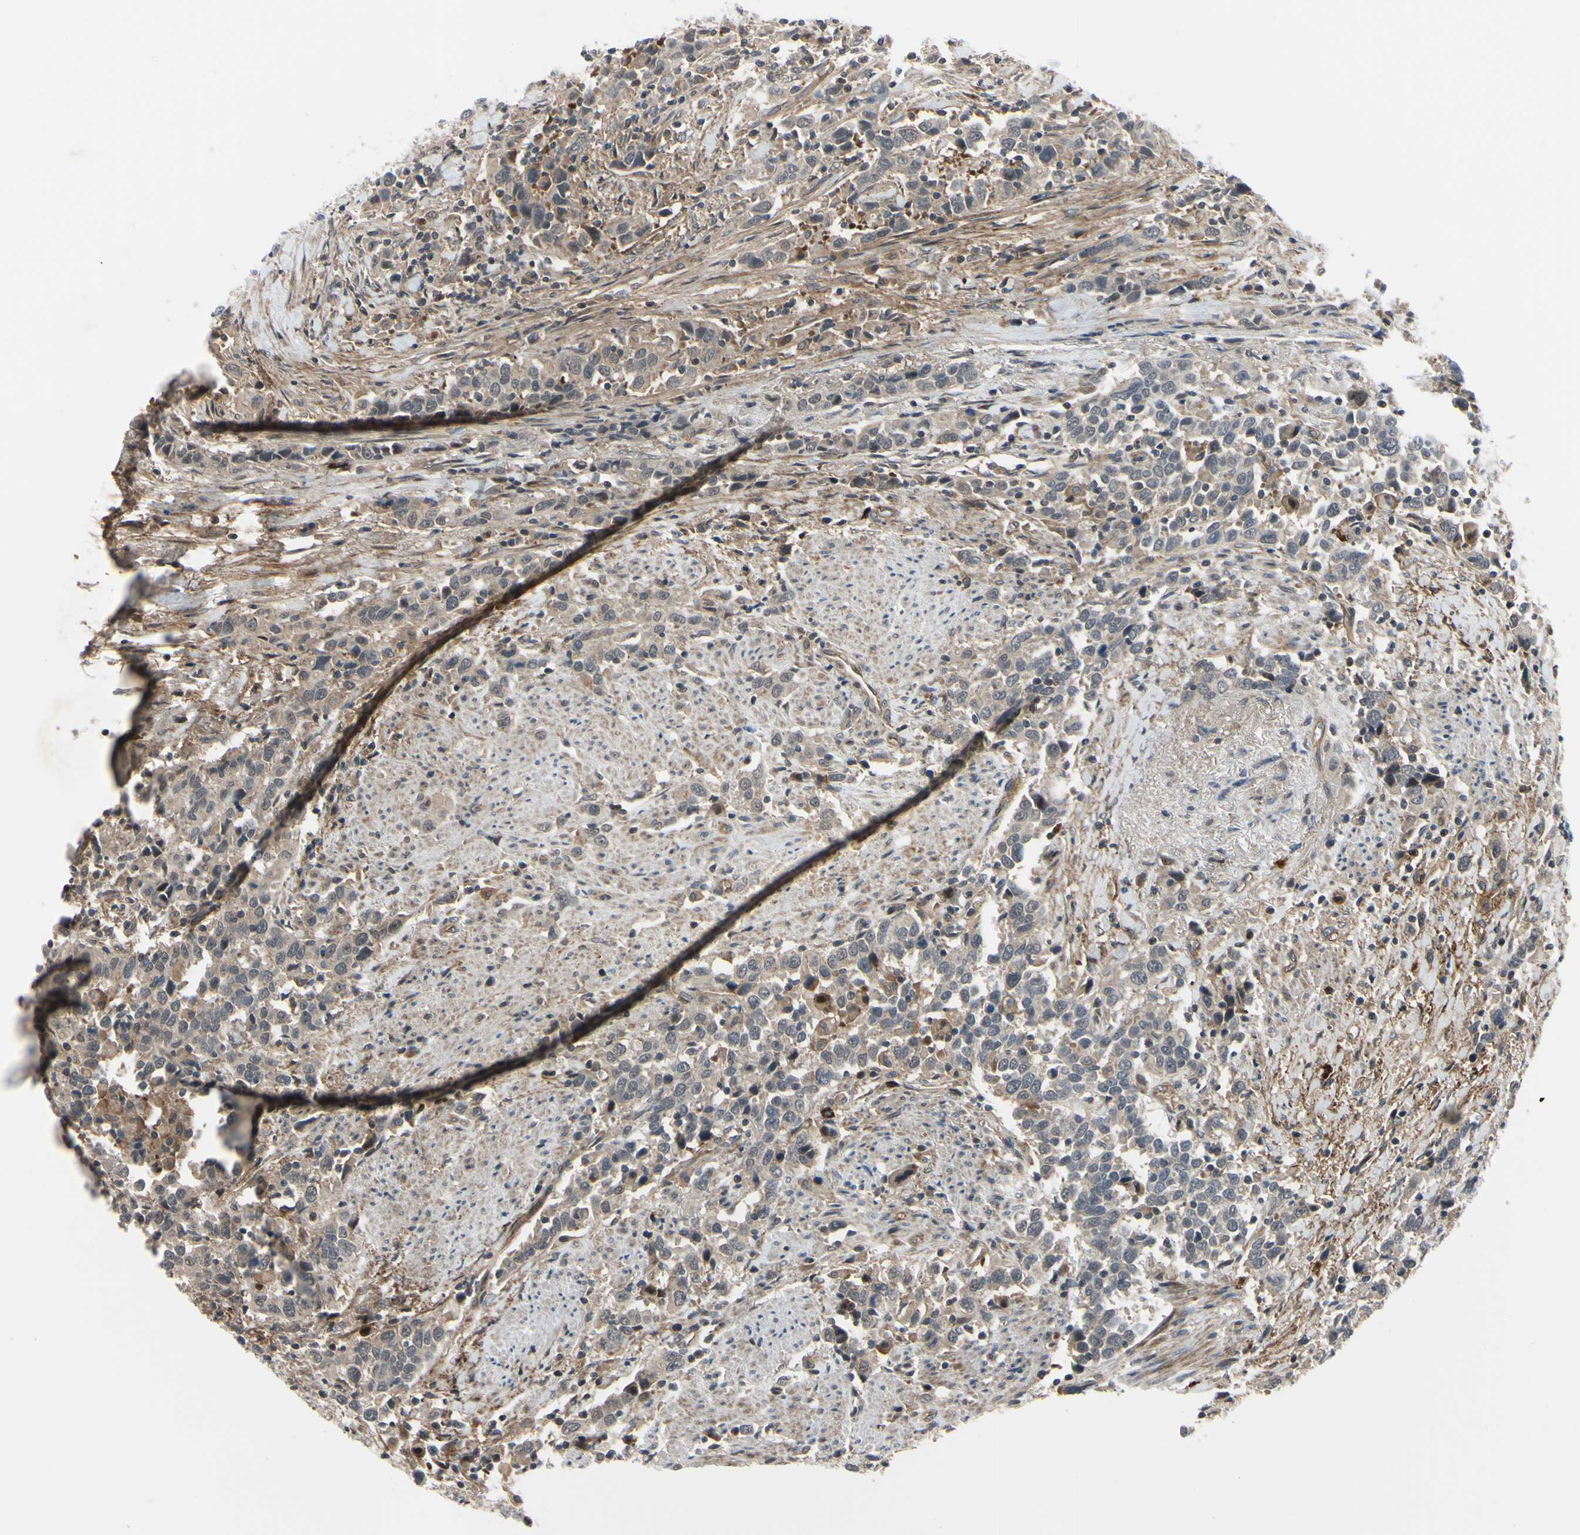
{"staining": {"intensity": "moderate", "quantity": ">75%", "location": "cytoplasmic/membranous"}, "tissue": "urothelial cancer", "cell_type": "Tumor cells", "image_type": "cancer", "snomed": [{"axis": "morphology", "description": "Urothelial carcinoma, High grade"}, {"axis": "topography", "description": "Urinary bladder"}], "caption": "Human urothelial cancer stained with a brown dye reveals moderate cytoplasmic/membranous positive staining in approximately >75% of tumor cells.", "gene": "COMMD9", "patient": {"sex": "male", "age": 61}}